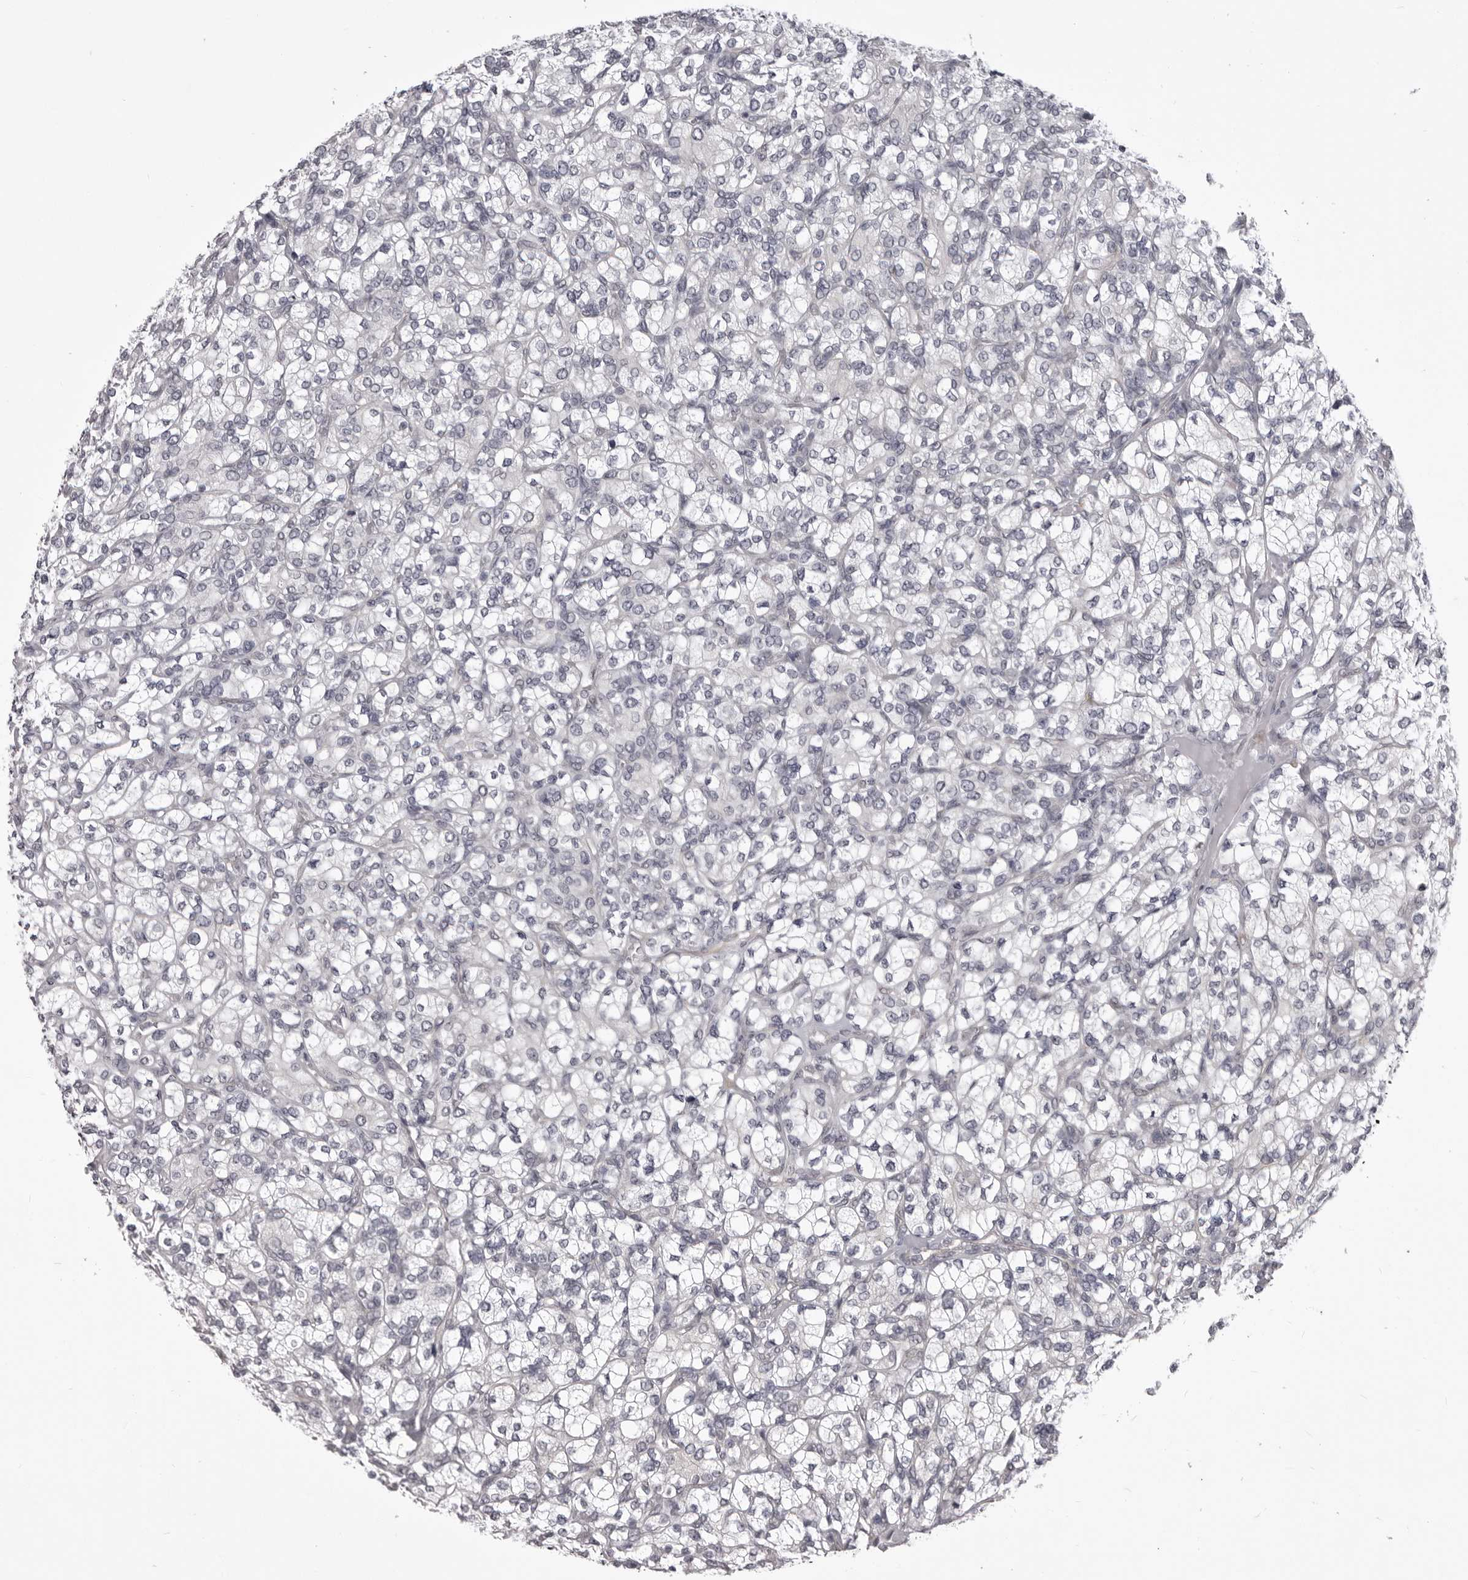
{"staining": {"intensity": "negative", "quantity": "none", "location": "none"}, "tissue": "renal cancer", "cell_type": "Tumor cells", "image_type": "cancer", "snomed": [{"axis": "morphology", "description": "Adenocarcinoma, NOS"}, {"axis": "topography", "description": "Kidney"}], "caption": "Tumor cells are negative for brown protein staining in renal cancer.", "gene": "EPHA10", "patient": {"sex": "male", "age": 77}}